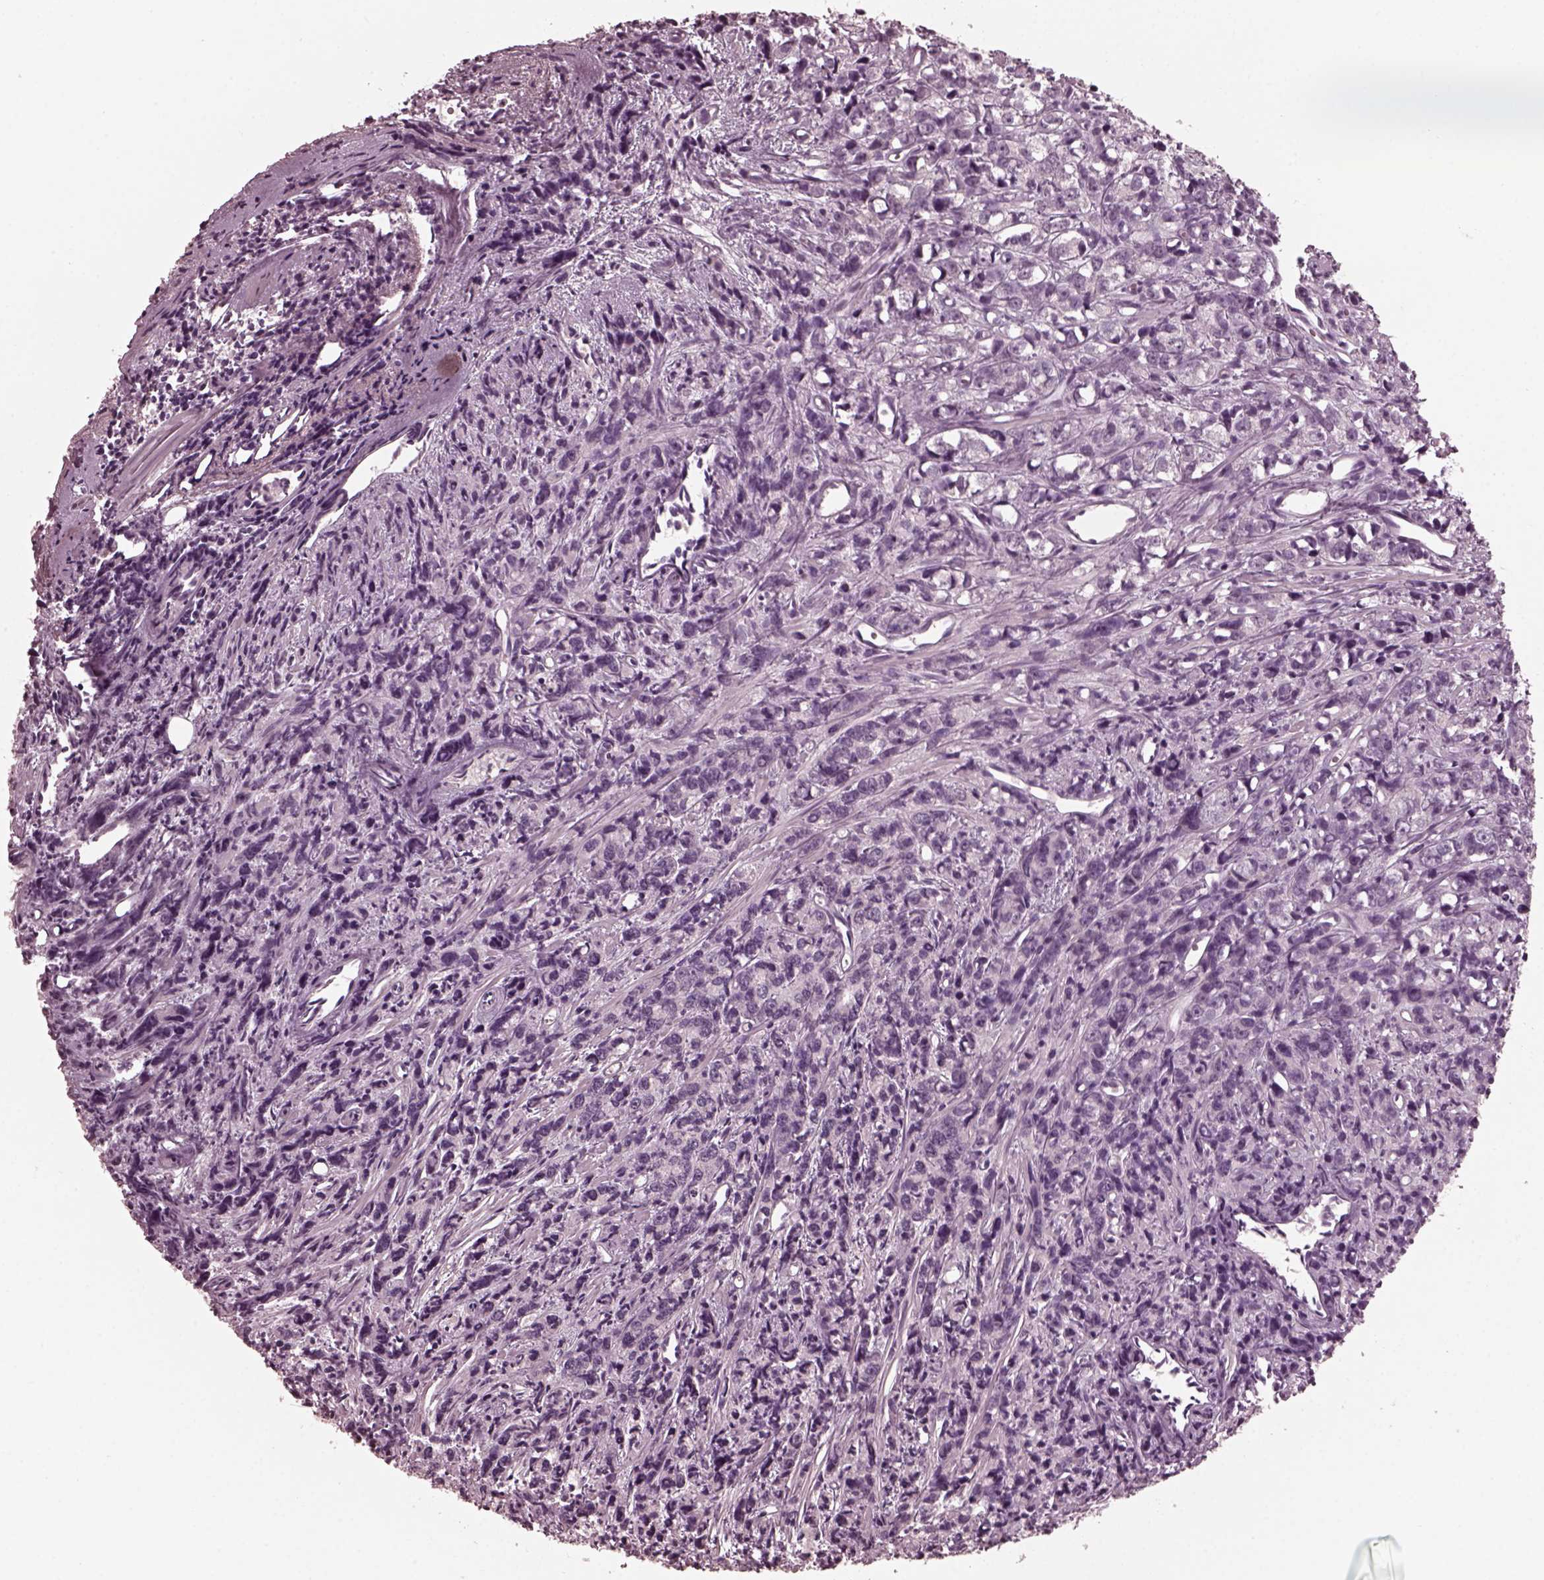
{"staining": {"intensity": "negative", "quantity": "none", "location": "none"}, "tissue": "prostate cancer", "cell_type": "Tumor cells", "image_type": "cancer", "snomed": [{"axis": "morphology", "description": "Adenocarcinoma, High grade"}, {"axis": "topography", "description": "Prostate"}], "caption": "A micrograph of adenocarcinoma (high-grade) (prostate) stained for a protein displays no brown staining in tumor cells. The staining is performed using DAB brown chromogen with nuclei counter-stained in using hematoxylin.", "gene": "CGA", "patient": {"sex": "male", "age": 77}}